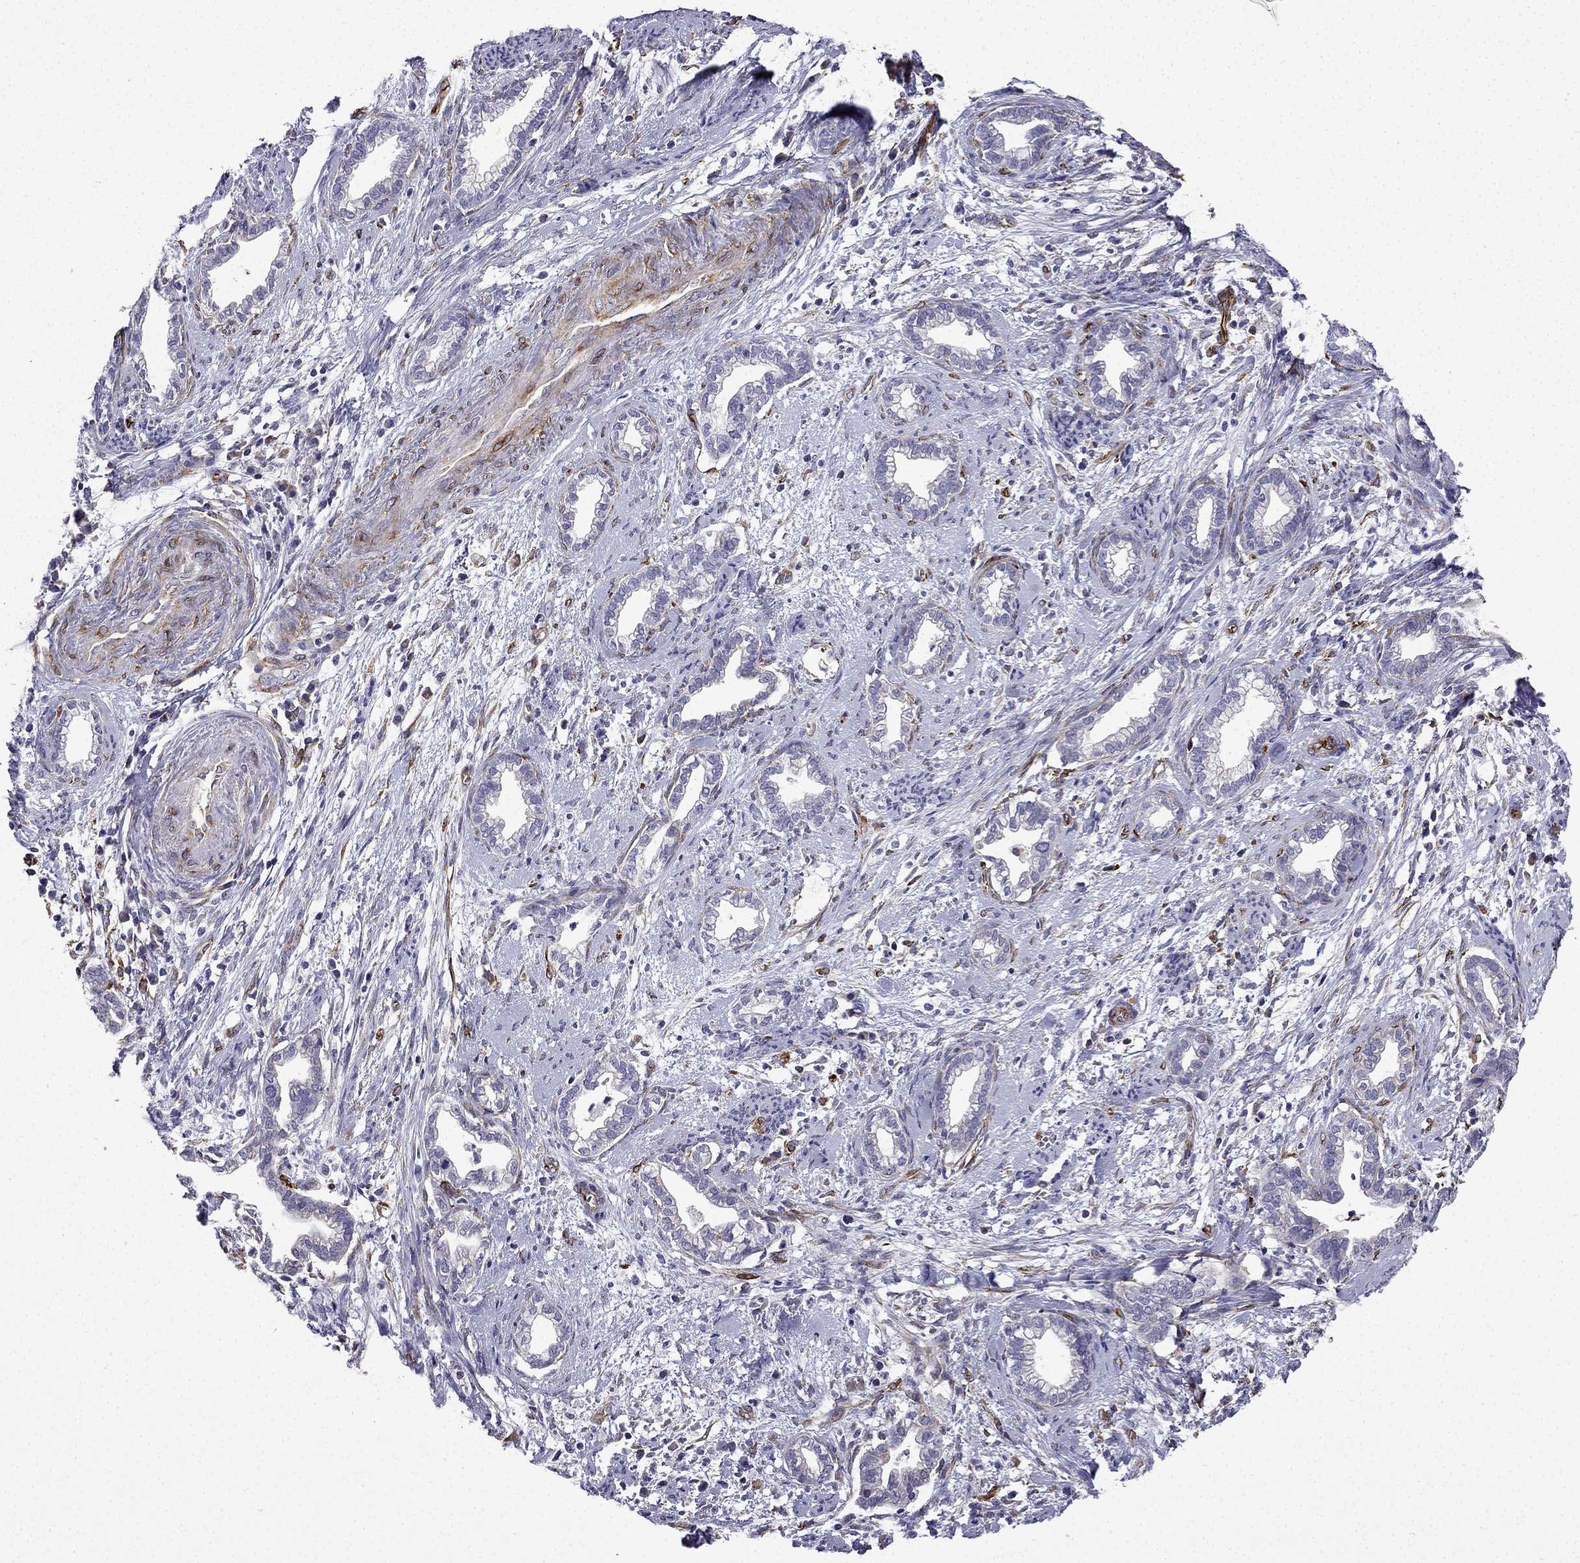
{"staining": {"intensity": "negative", "quantity": "none", "location": "none"}, "tissue": "cervical cancer", "cell_type": "Tumor cells", "image_type": "cancer", "snomed": [{"axis": "morphology", "description": "Adenocarcinoma, NOS"}, {"axis": "topography", "description": "Cervix"}], "caption": "A micrograph of cervical cancer stained for a protein shows no brown staining in tumor cells.", "gene": "MAP4", "patient": {"sex": "female", "age": 62}}